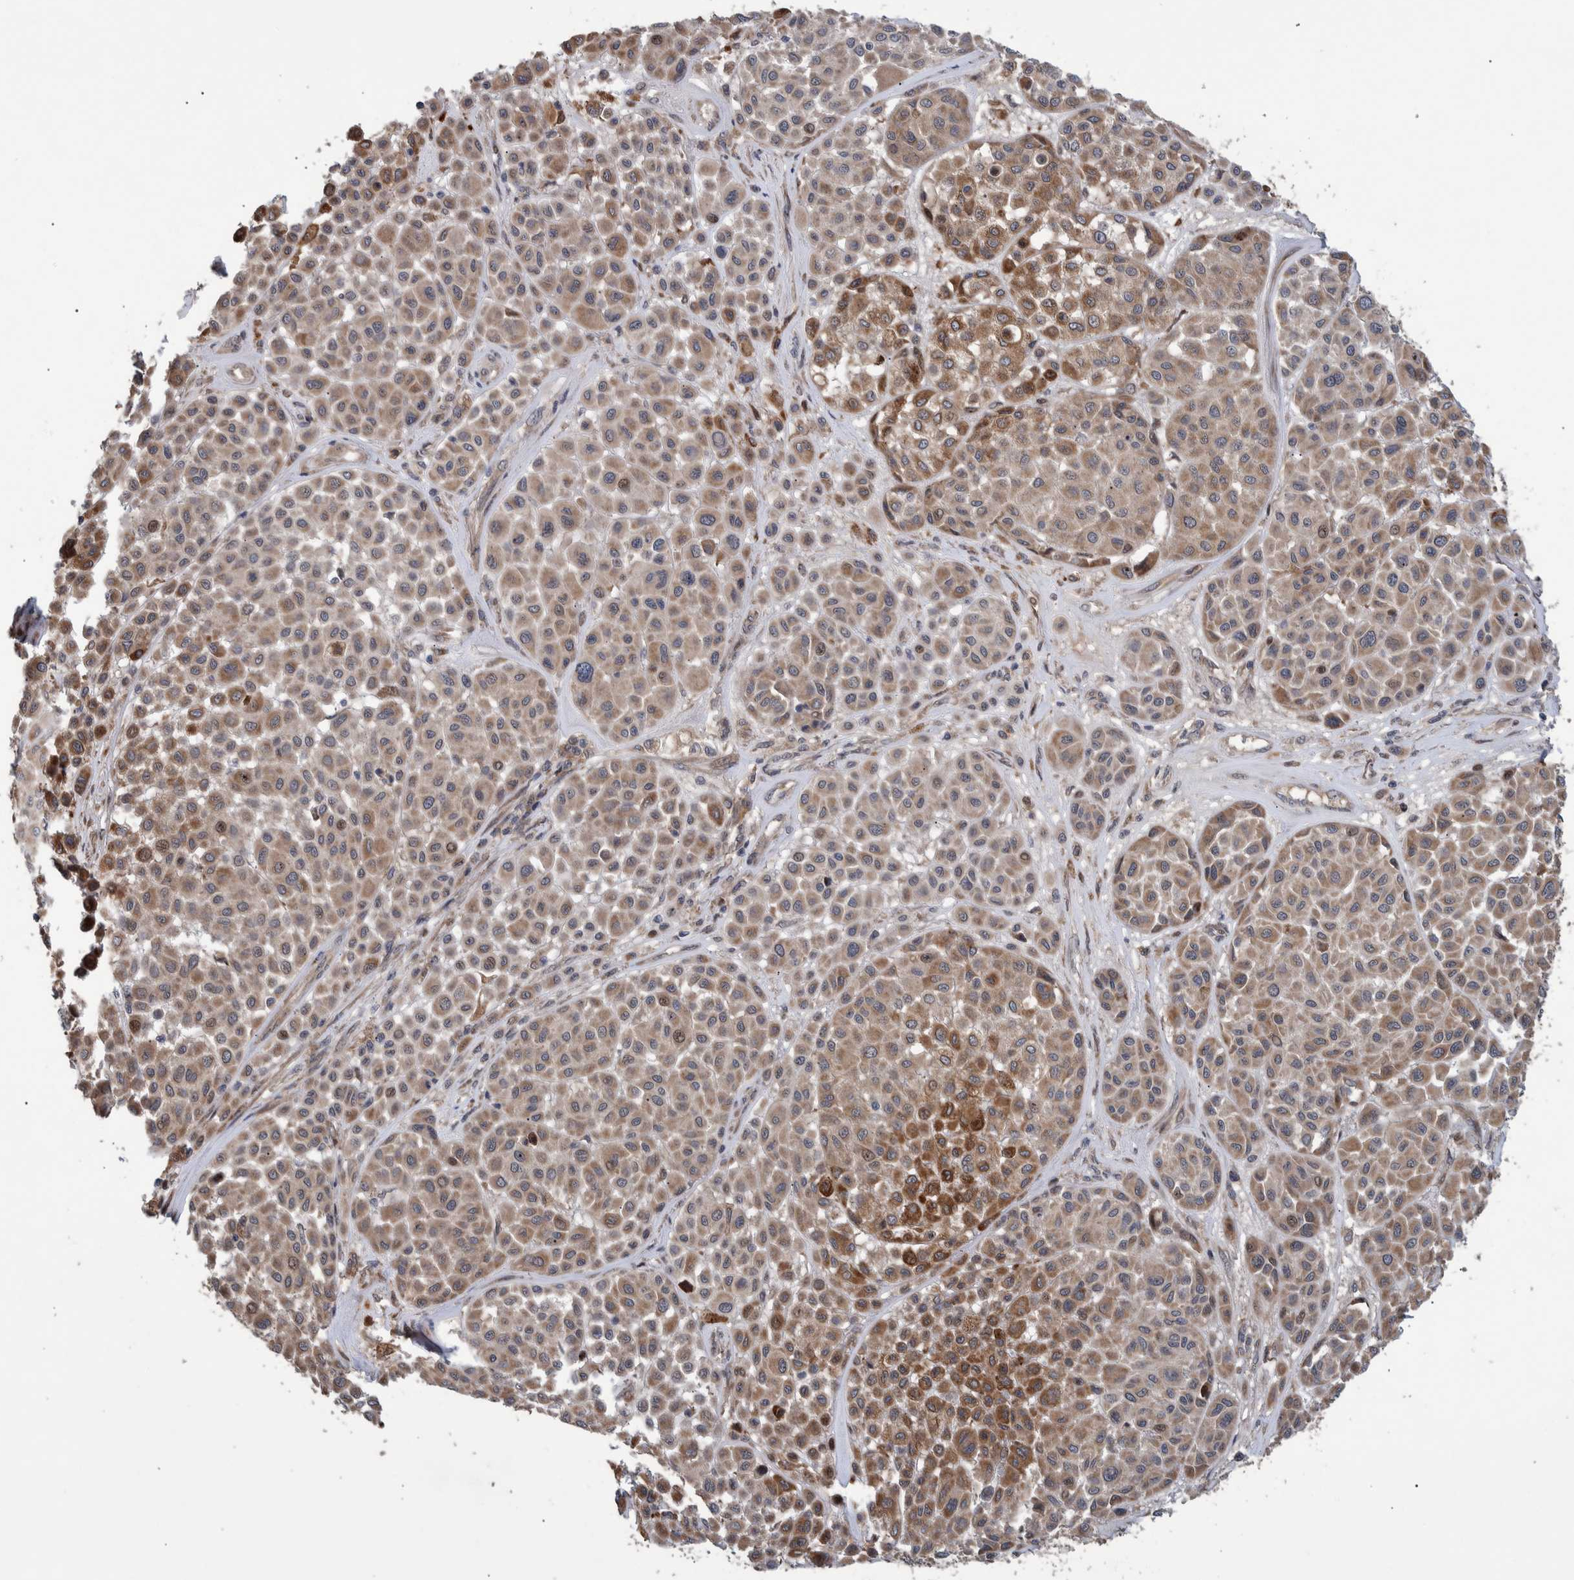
{"staining": {"intensity": "moderate", "quantity": ">75%", "location": "cytoplasmic/membranous,nuclear"}, "tissue": "melanoma", "cell_type": "Tumor cells", "image_type": "cancer", "snomed": [{"axis": "morphology", "description": "Malignant melanoma, Metastatic site"}, {"axis": "topography", "description": "Soft tissue"}], "caption": "This image displays melanoma stained with immunohistochemistry (IHC) to label a protein in brown. The cytoplasmic/membranous and nuclear of tumor cells show moderate positivity for the protein. Nuclei are counter-stained blue.", "gene": "B3GNTL1", "patient": {"sex": "male", "age": 41}}